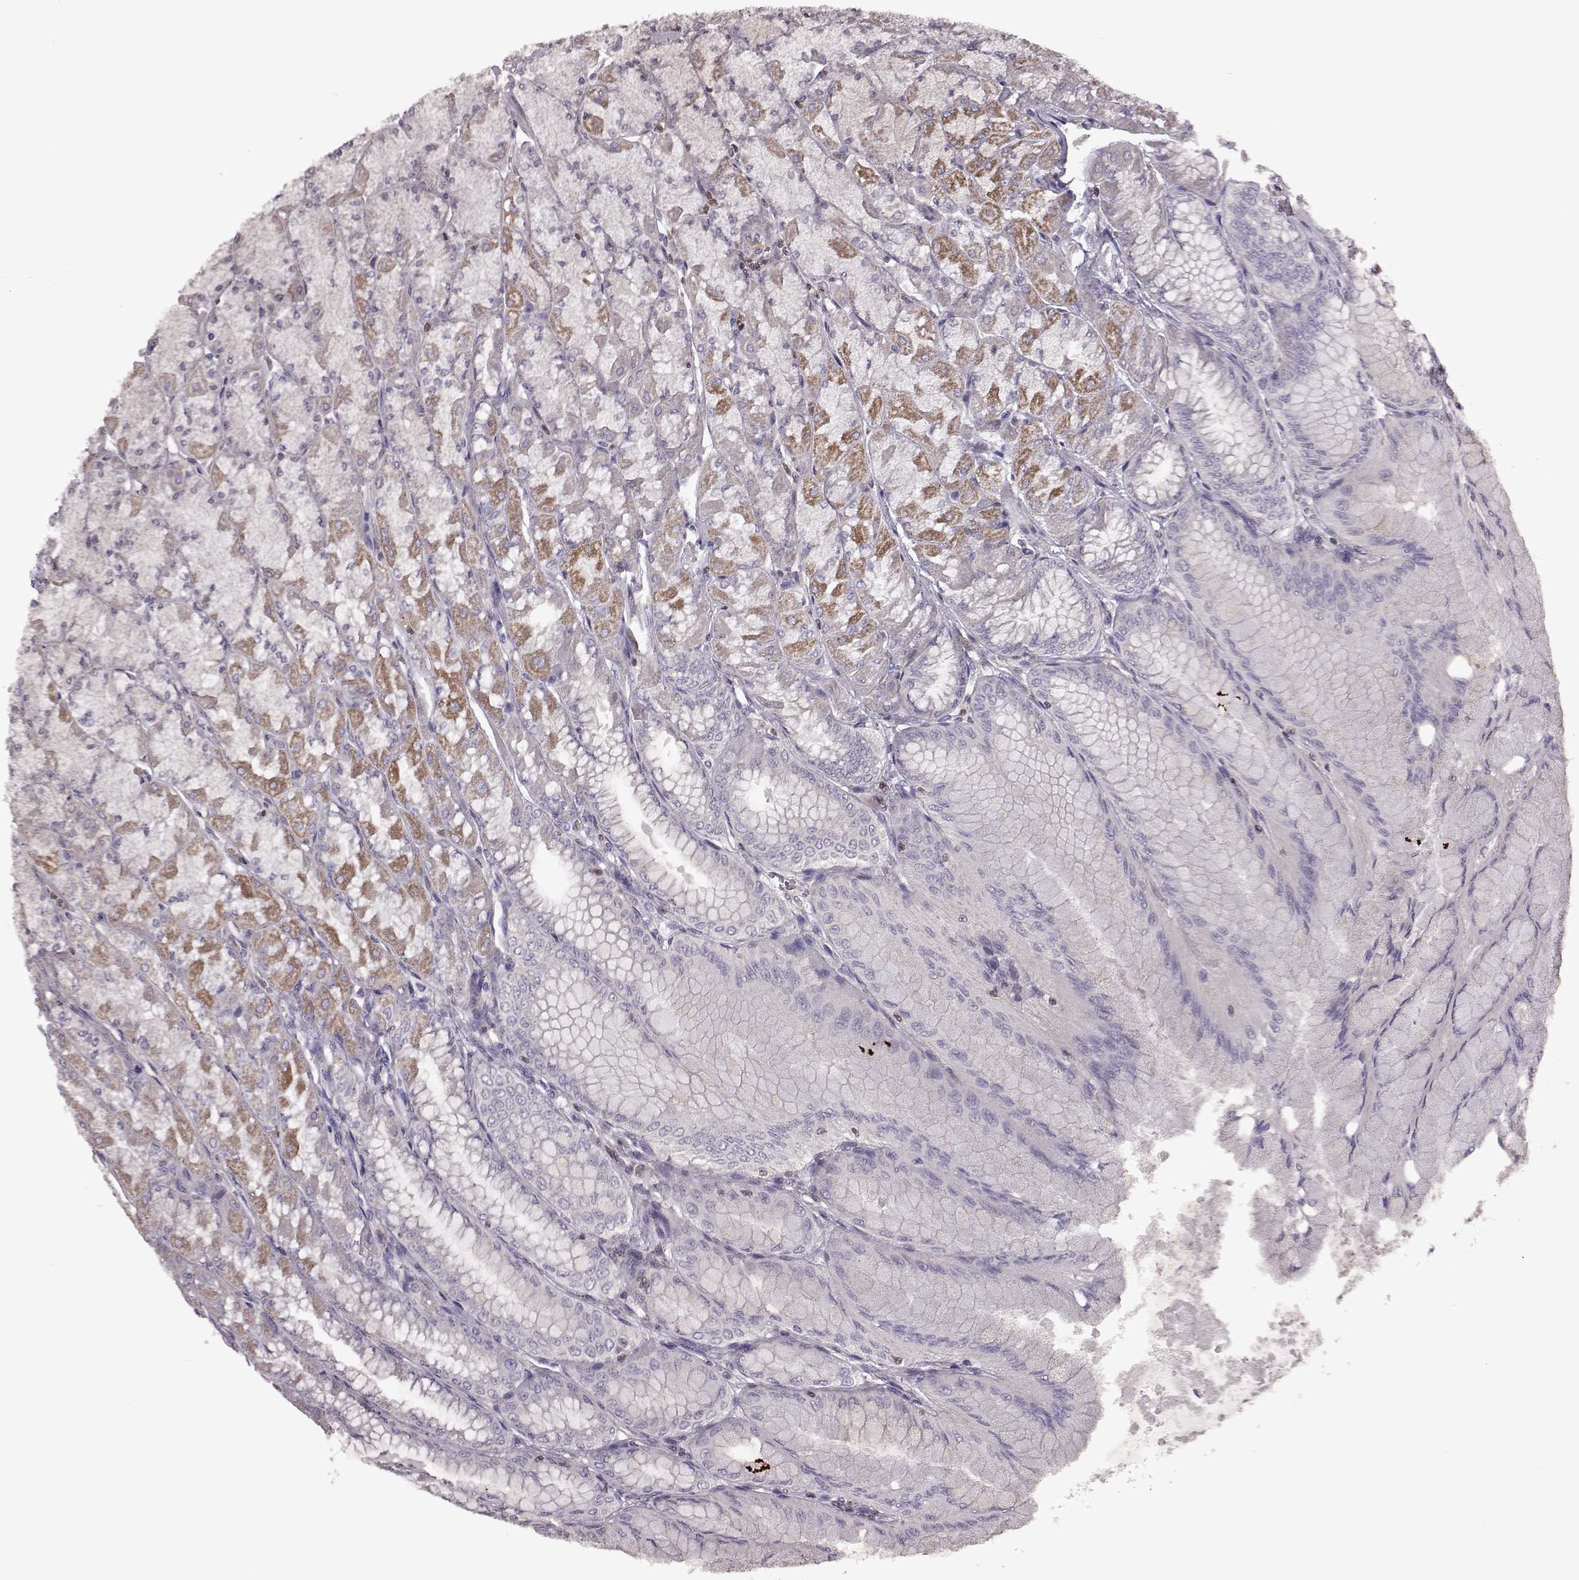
{"staining": {"intensity": "weak", "quantity": "25%-75%", "location": "cytoplasmic/membranous"}, "tissue": "stomach", "cell_type": "Glandular cells", "image_type": "normal", "snomed": [{"axis": "morphology", "description": "Normal tissue, NOS"}, {"axis": "topography", "description": "Stomach, upper"}], "caption": "Immunohistochemical staining of unremarkable human stomach displays low levels of weak cytoplasmic/membranous expression in about 25%-75% of glandular cells.", "gene": "CDC42SE1", "patient": {"sex": "male", "age": 60}}